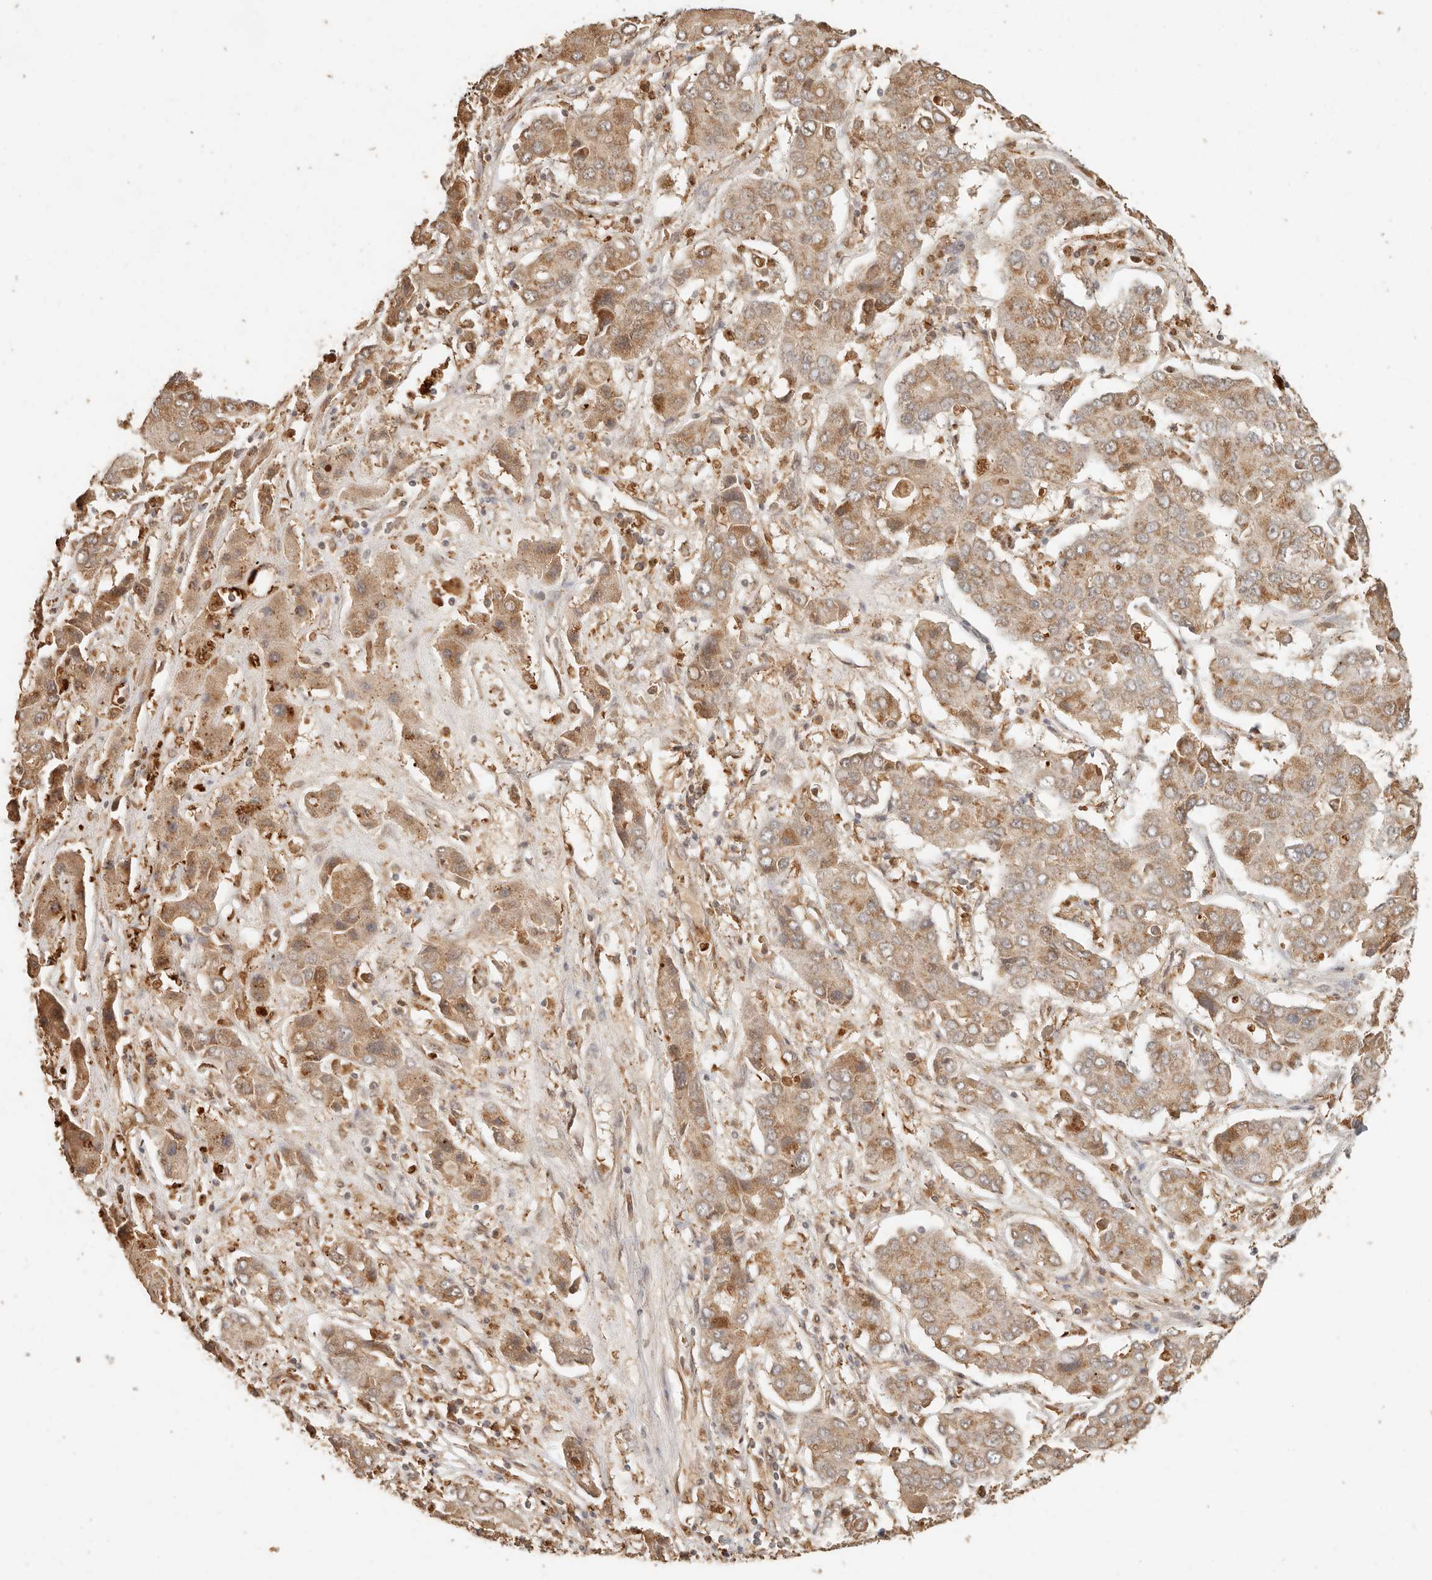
{"staining": {"intensity": "moderate", "quantity": ">75%", "location": "cytoplasmic/membranous"}, "tissue": "liver cancer", "cell_type": "Tumor cells", "image_type": "cancer", "snomed": [{"axis": "morphology", "description": "Cholangiocarcinoma"}, {"axis": "topography", "description": "Liver"}], "caption": "Liver cancer was stained to show a protein in brown. There is medium levels of moderate cytoplasmic/membranous staining in approximately >75% of tumor cells.", "gene": "INTS11", "patient": {"sex": "male", "age": 67}}